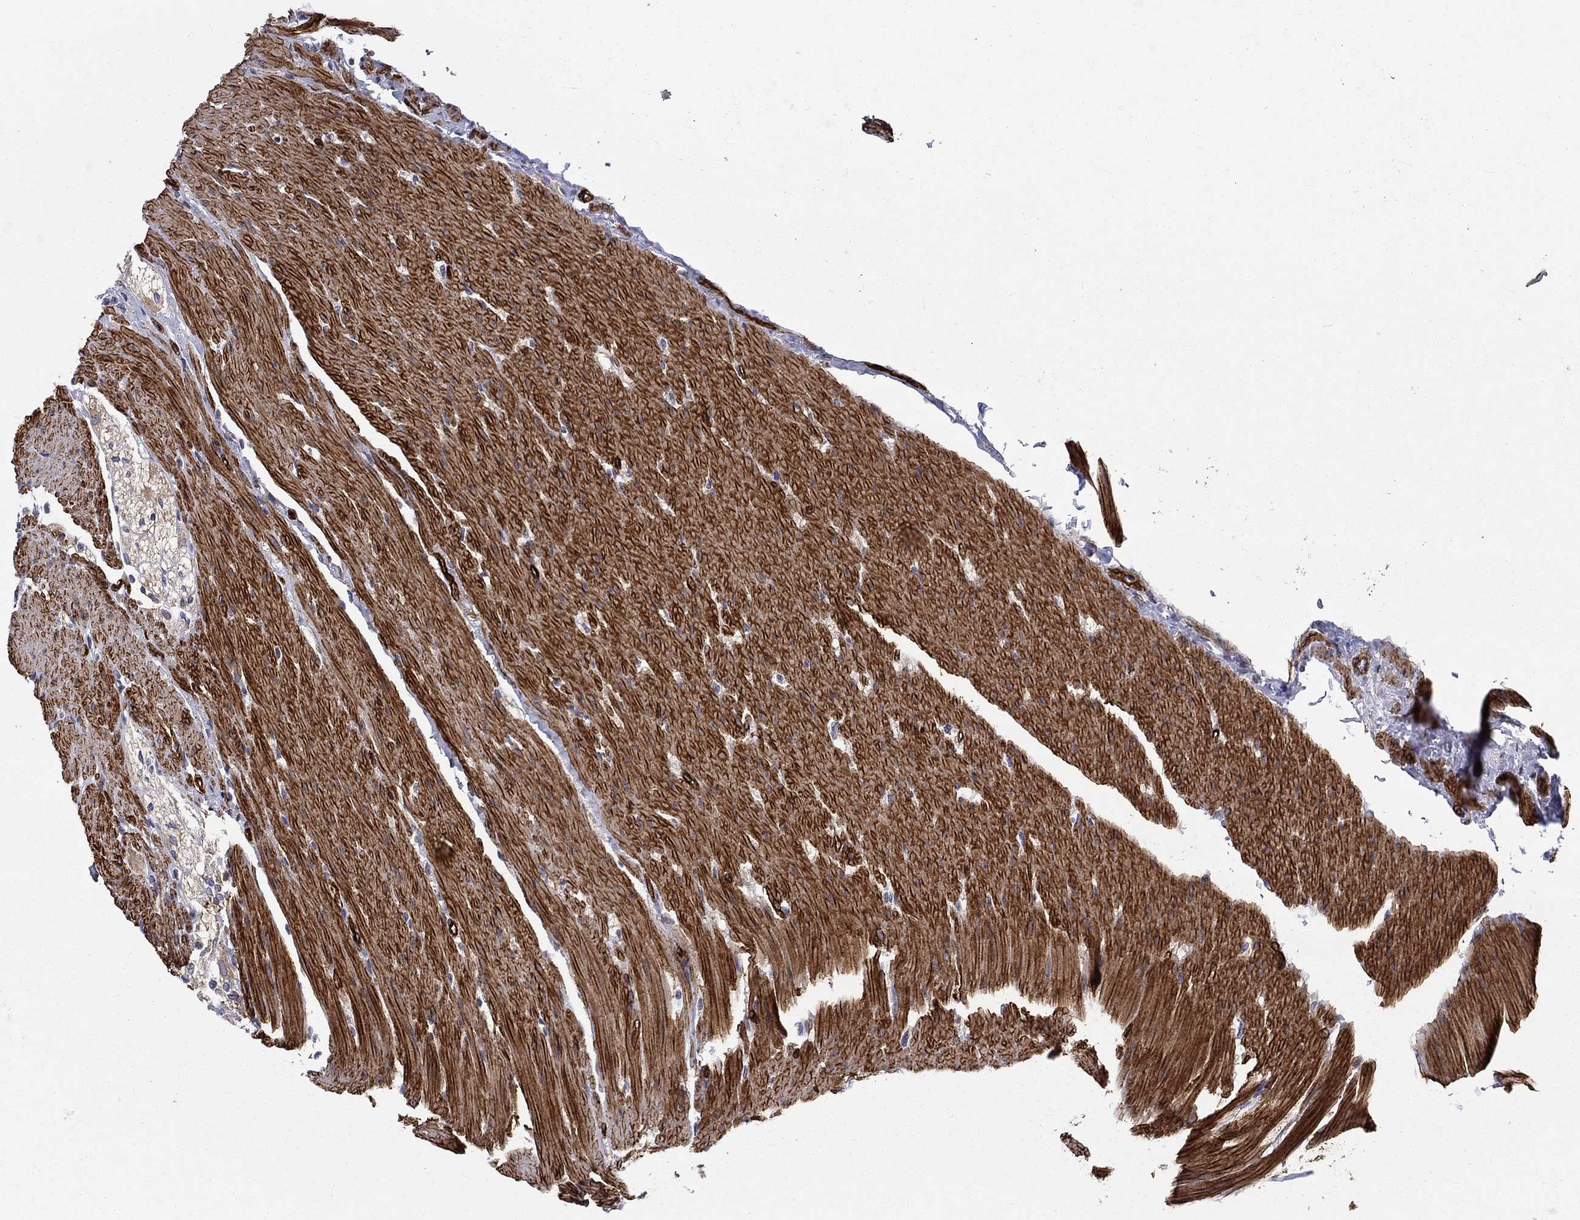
{"staining": {"intensity": "strong", "quantity": ">75%", "location": "cytoplasmic/membranous"}, "tissue": "colon", "cell_type": "Endothelial cells", "image_type": "normal", "snomed": [{"axis": "morphology", "description": "Normal tissue, NOS"}, {"axis": "topography", "description": "Colon"}], "caption": "The image reveals a brown stain indicating the presence of a protein in the cytoplasmic/membranous of endothelial cells in colon. (DAB = brown stain, brightfield microscopy at high magnification).", "gene": "SYNC", "patient": {"sex": "female", "age": 65}}